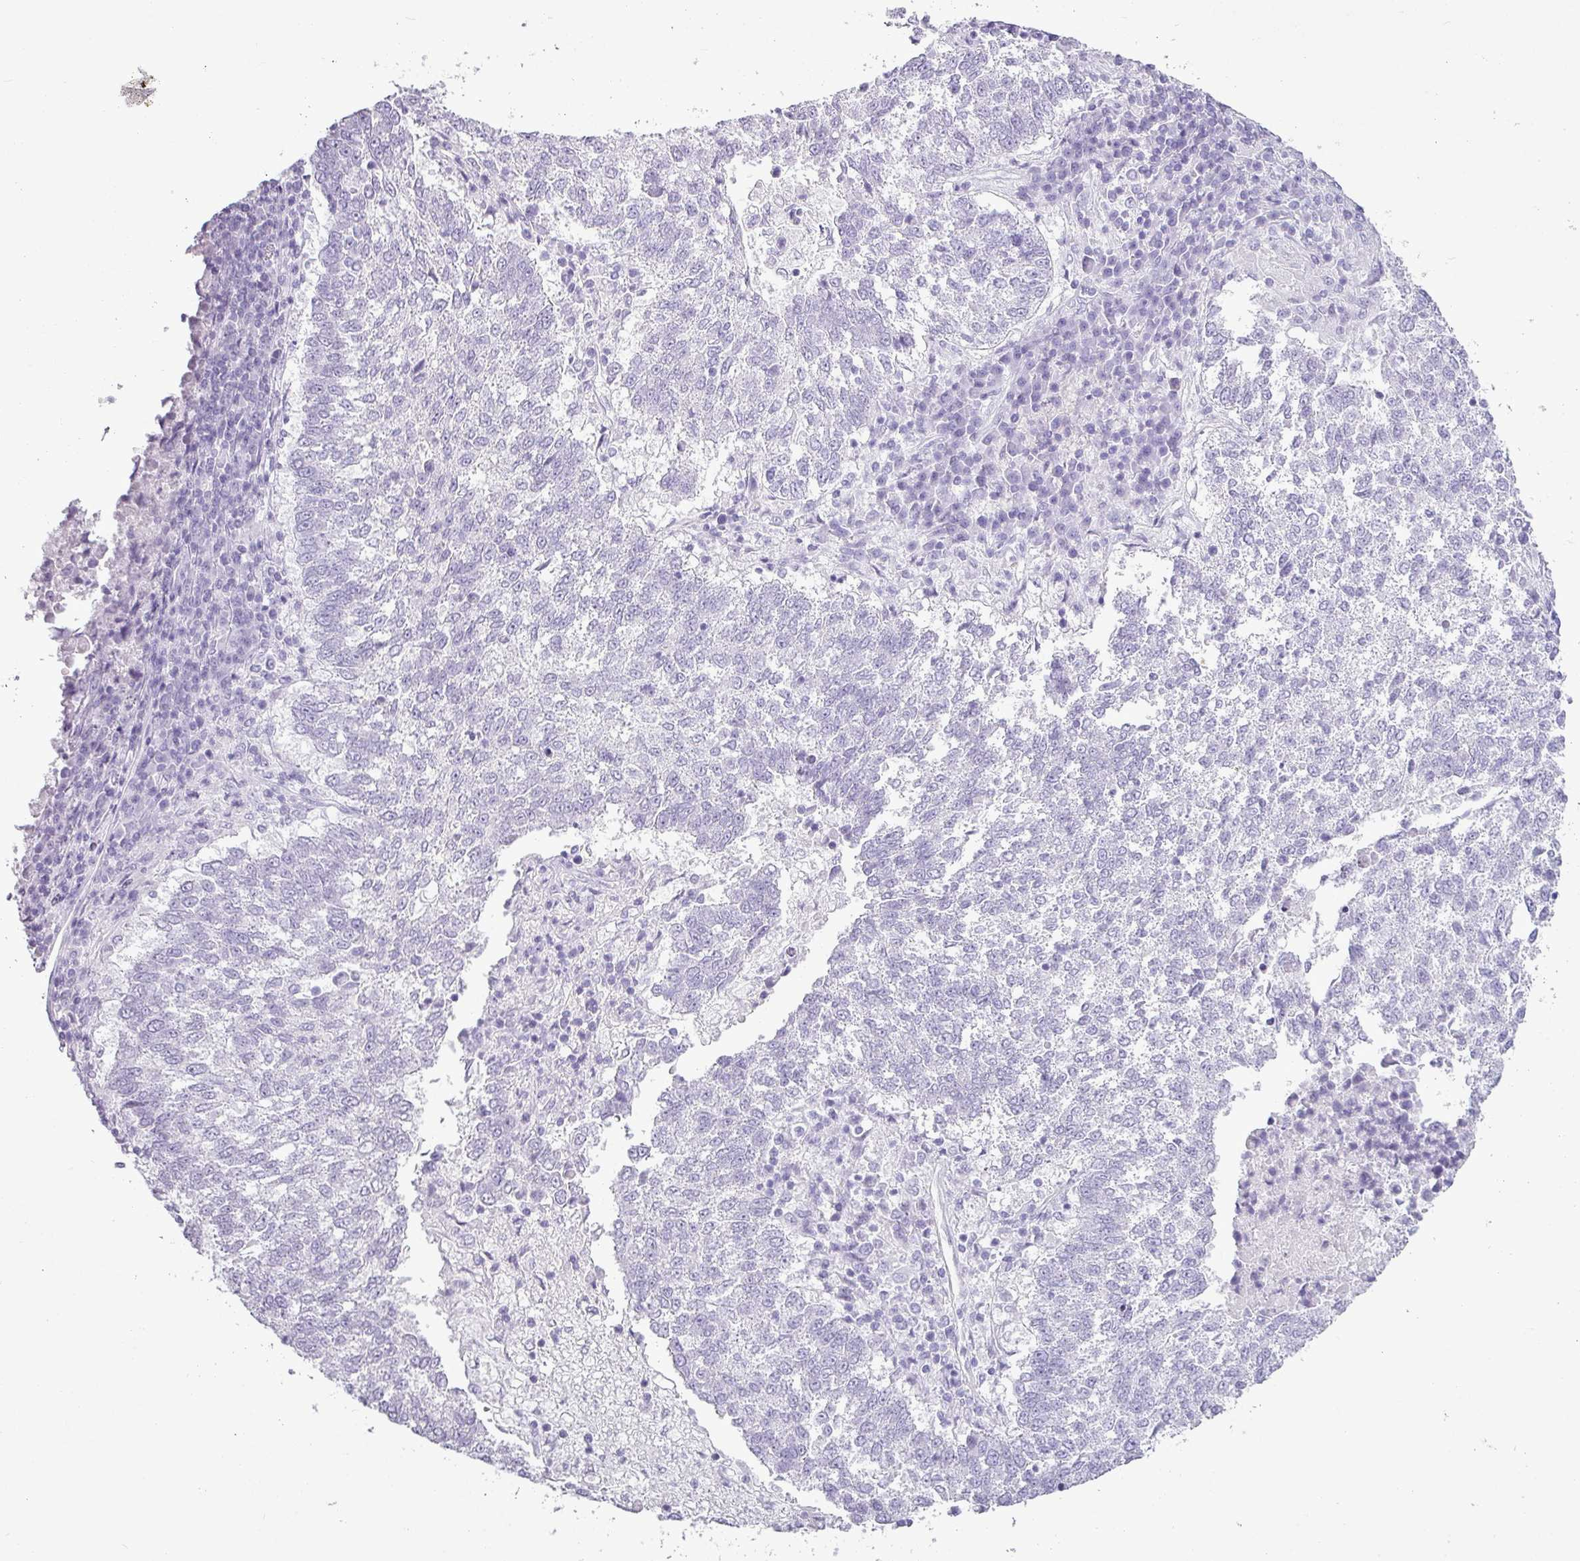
{"staining": {"intensity": "negative", "quantity": "none", "location": "none"}, "tissue": "lung cancer", "cell_type": "Tumor cells", "image_type": "cancer", "snomed": [{"axis": "morphology", "description": "Squamous cell carcinoma, NOS"}, {"axis": "topography", "description": "Lung"}], "caption": "There is no significant positivity in tumor cells of lung cancer (squamous cell carcinoma).", "gene": "AMY1B", "patient": {"sex": "male", "age": 73}}